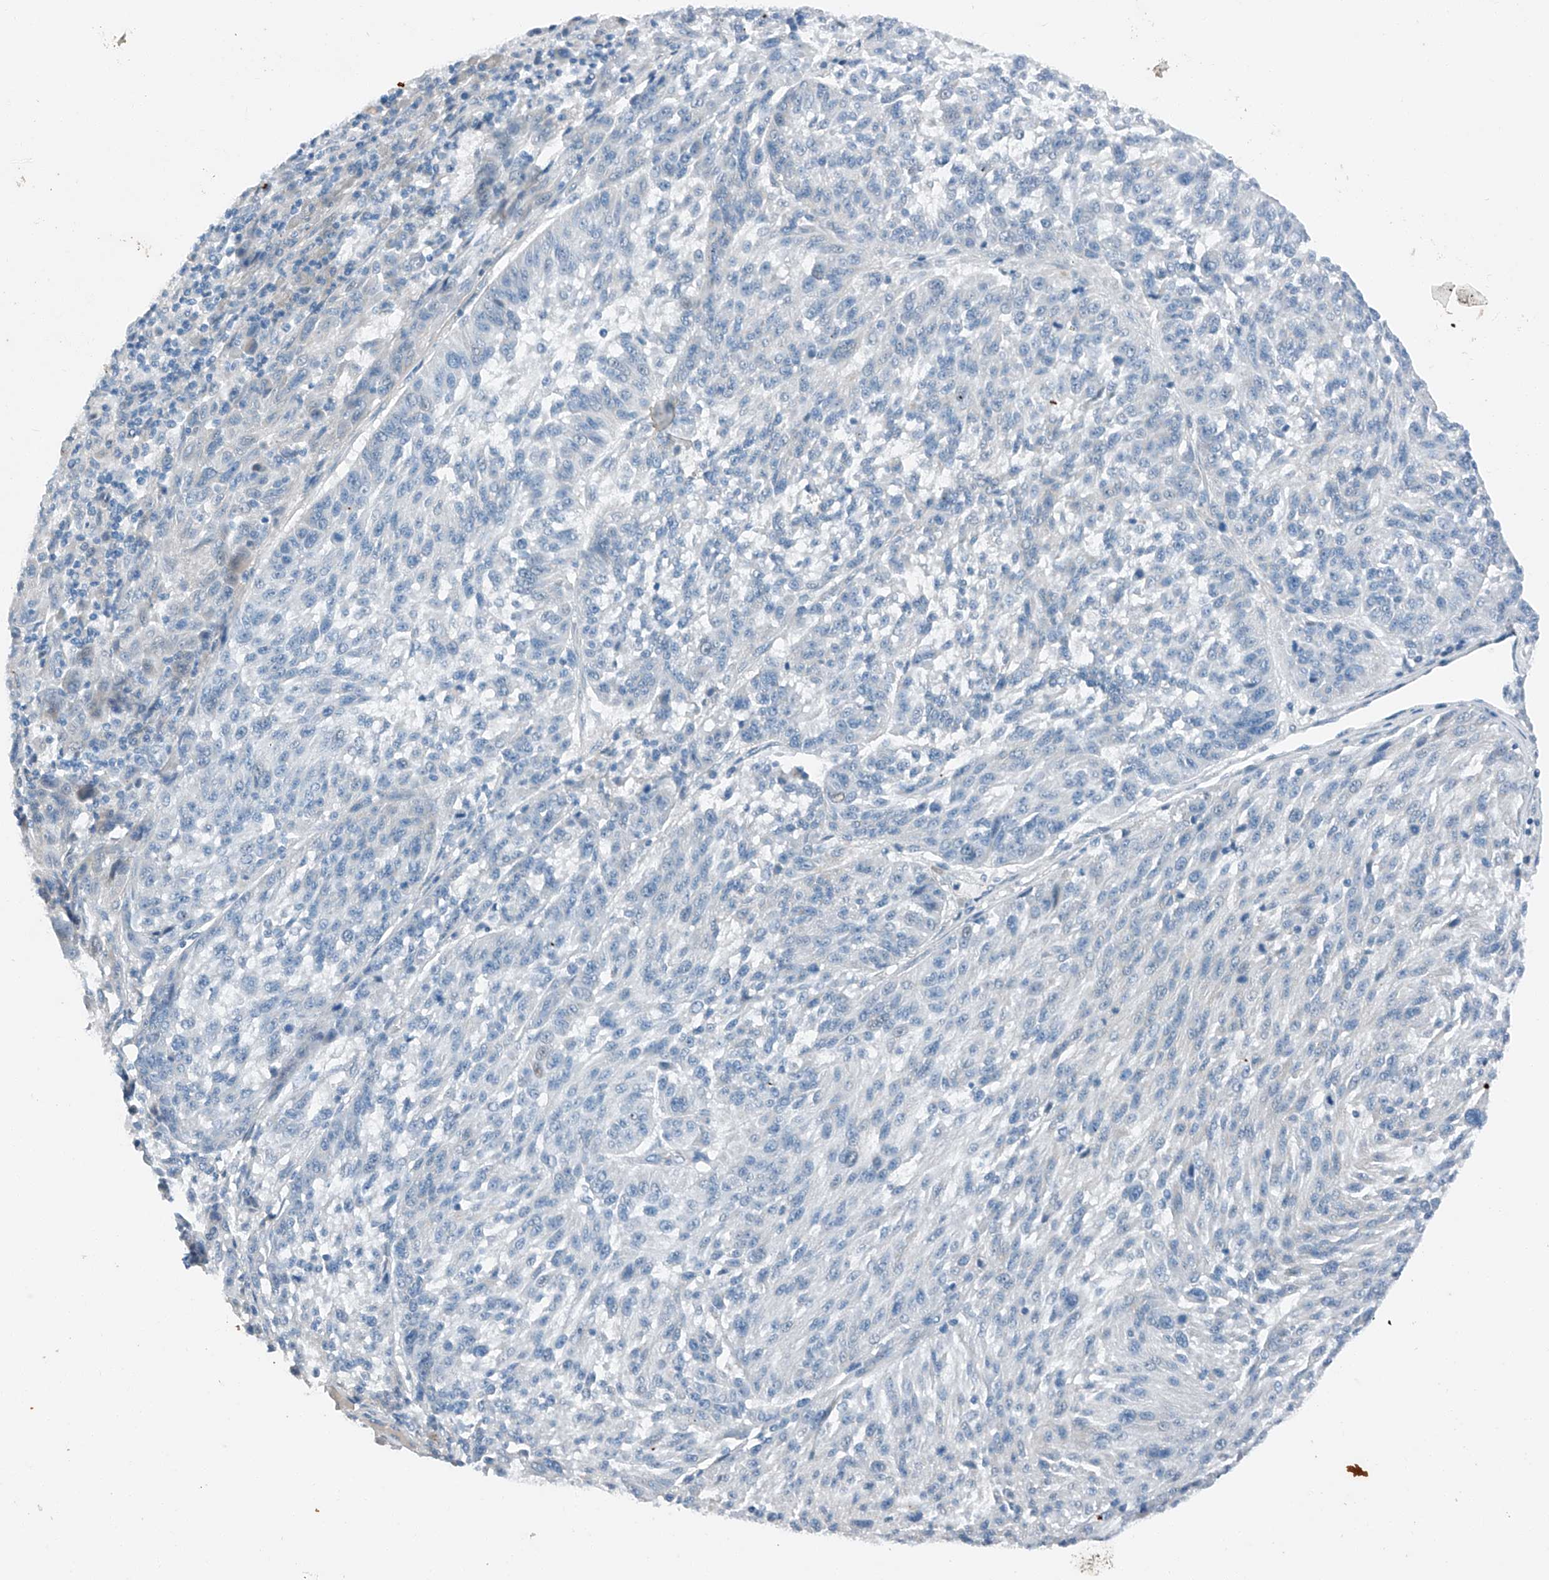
{"staining": {"intensity": "negative", "quantity": "none", "location": "none"}, "tissue": "melanoma", "cell_type": "Tumor cells", "image_type": "cancer", "snomed": [{"axis": "morphology", "description": "Malignant melanoma, NOS"}, {"axis": "topography", "description": "Skin"}], "caption": "Micrograph shows no significant protein staining in tumor cells of melanoma. (Immunohistochemistry, brightfield microscopy, high magnification).", "gene": "MDGA1", "patient": {"sex": "male", "age": 53}}